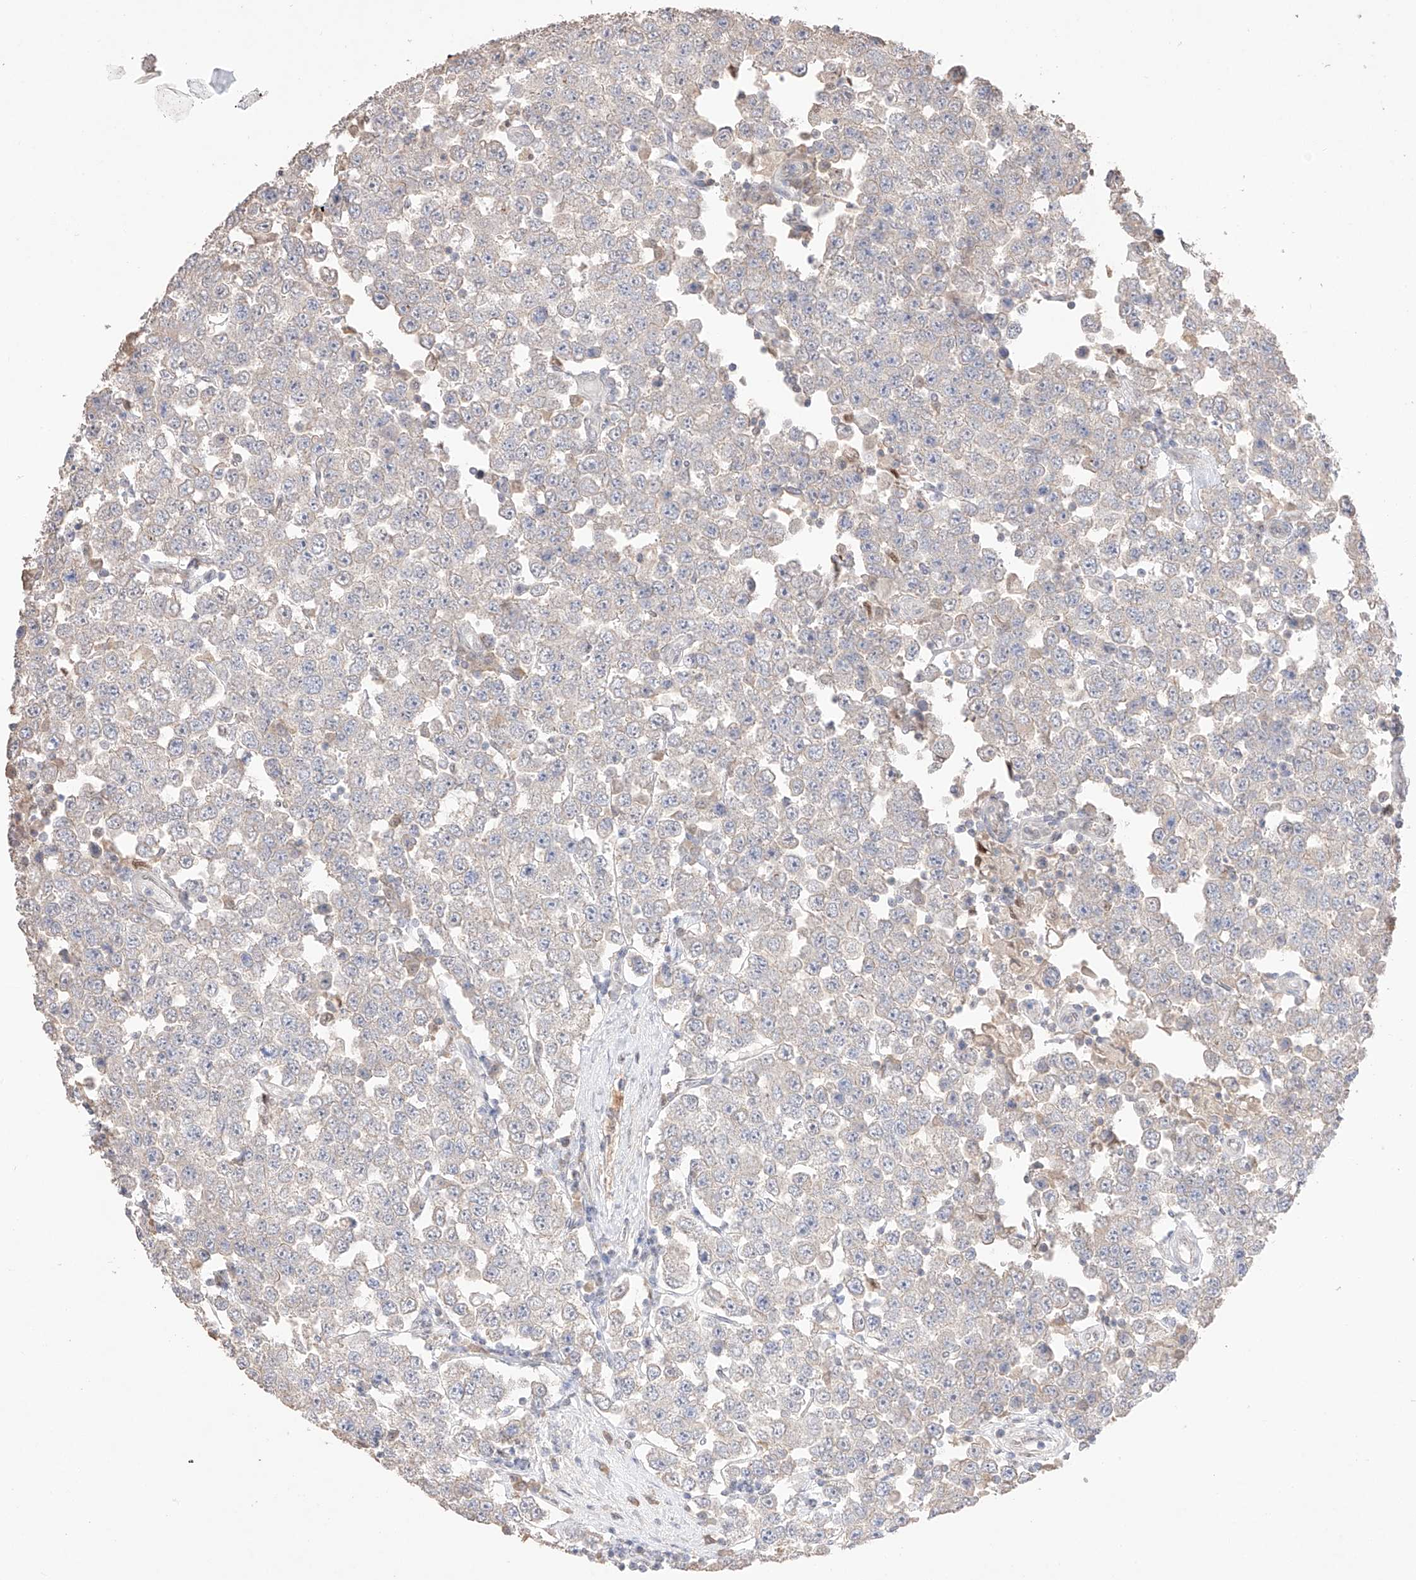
{"staining": {"intensity": "negative", "quantity": "none", "location": "none"}, "tissue": "testis cancer", "cell_type": "Tumor cells", "image_type": "cancer", "snomed": [{"axis": "morphology", "description": "Seminoma, NOS"}, {"axis": "topography", "description": "Testis"}], "caption": "A high-resolution photomicrograph shows immunohistochemistry staining of testis cancer (seminoma), which demonstrates no significant staining in tumor cells.", "gene": "APIP", "patient": {"sex": "male", "age": 28}}